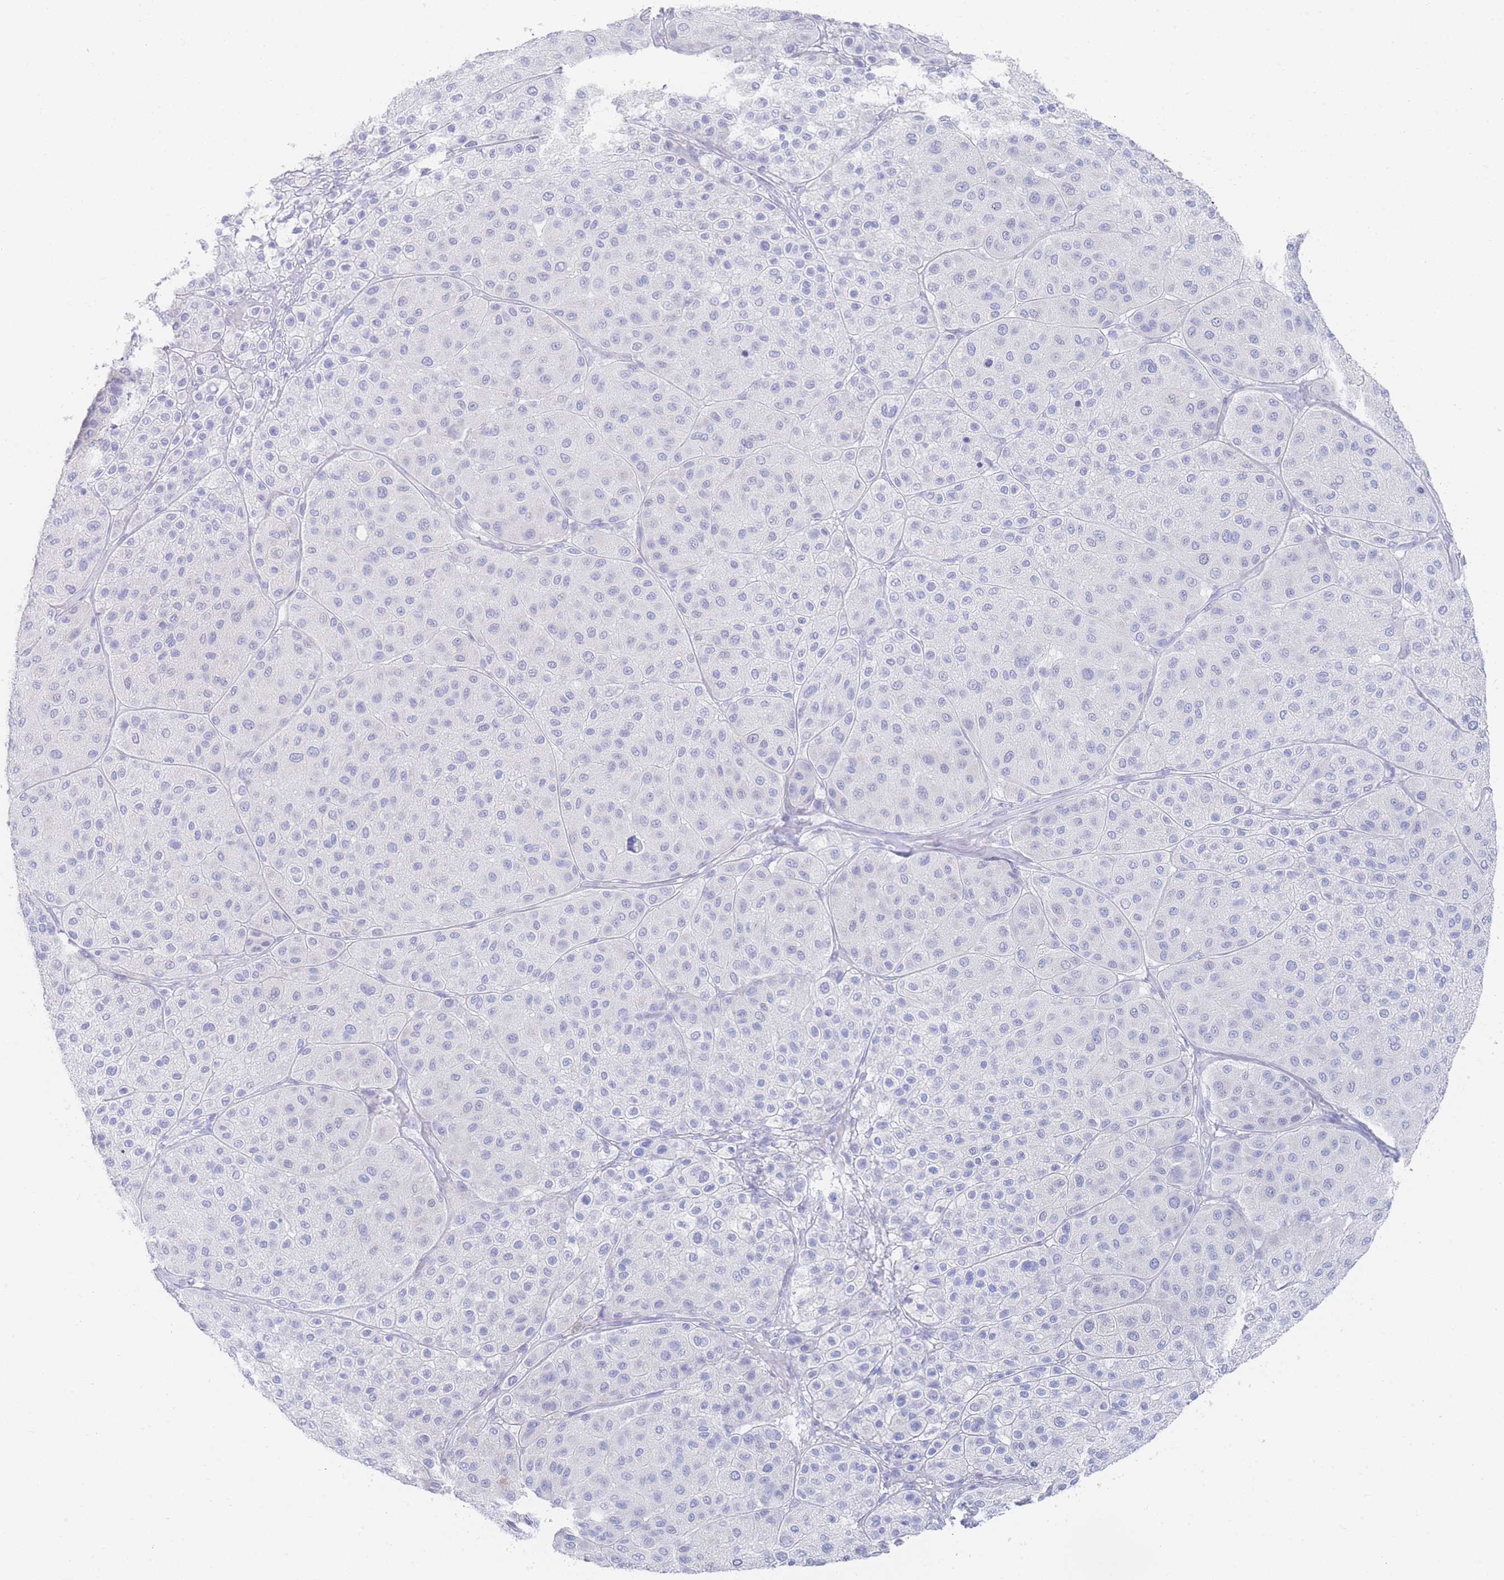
{"staining": {"intensity": "negative", "quantity": "none", "location": "none"}, "tissue": "melanoma", "cell_type": "Tumor cells", "image_type": "cancer", "snomed": [{"axis": "morphology", "description": "Malignant melanoma, Metastatic site"}, {"axis": "topography", "description": "Smooth muscle"}], "caption": "Melanoma stained for a protein using IHC exhibits no staining tumor cells.", "gene": "LRRC37A", "patient": {"sex": "male", "age": 41}}